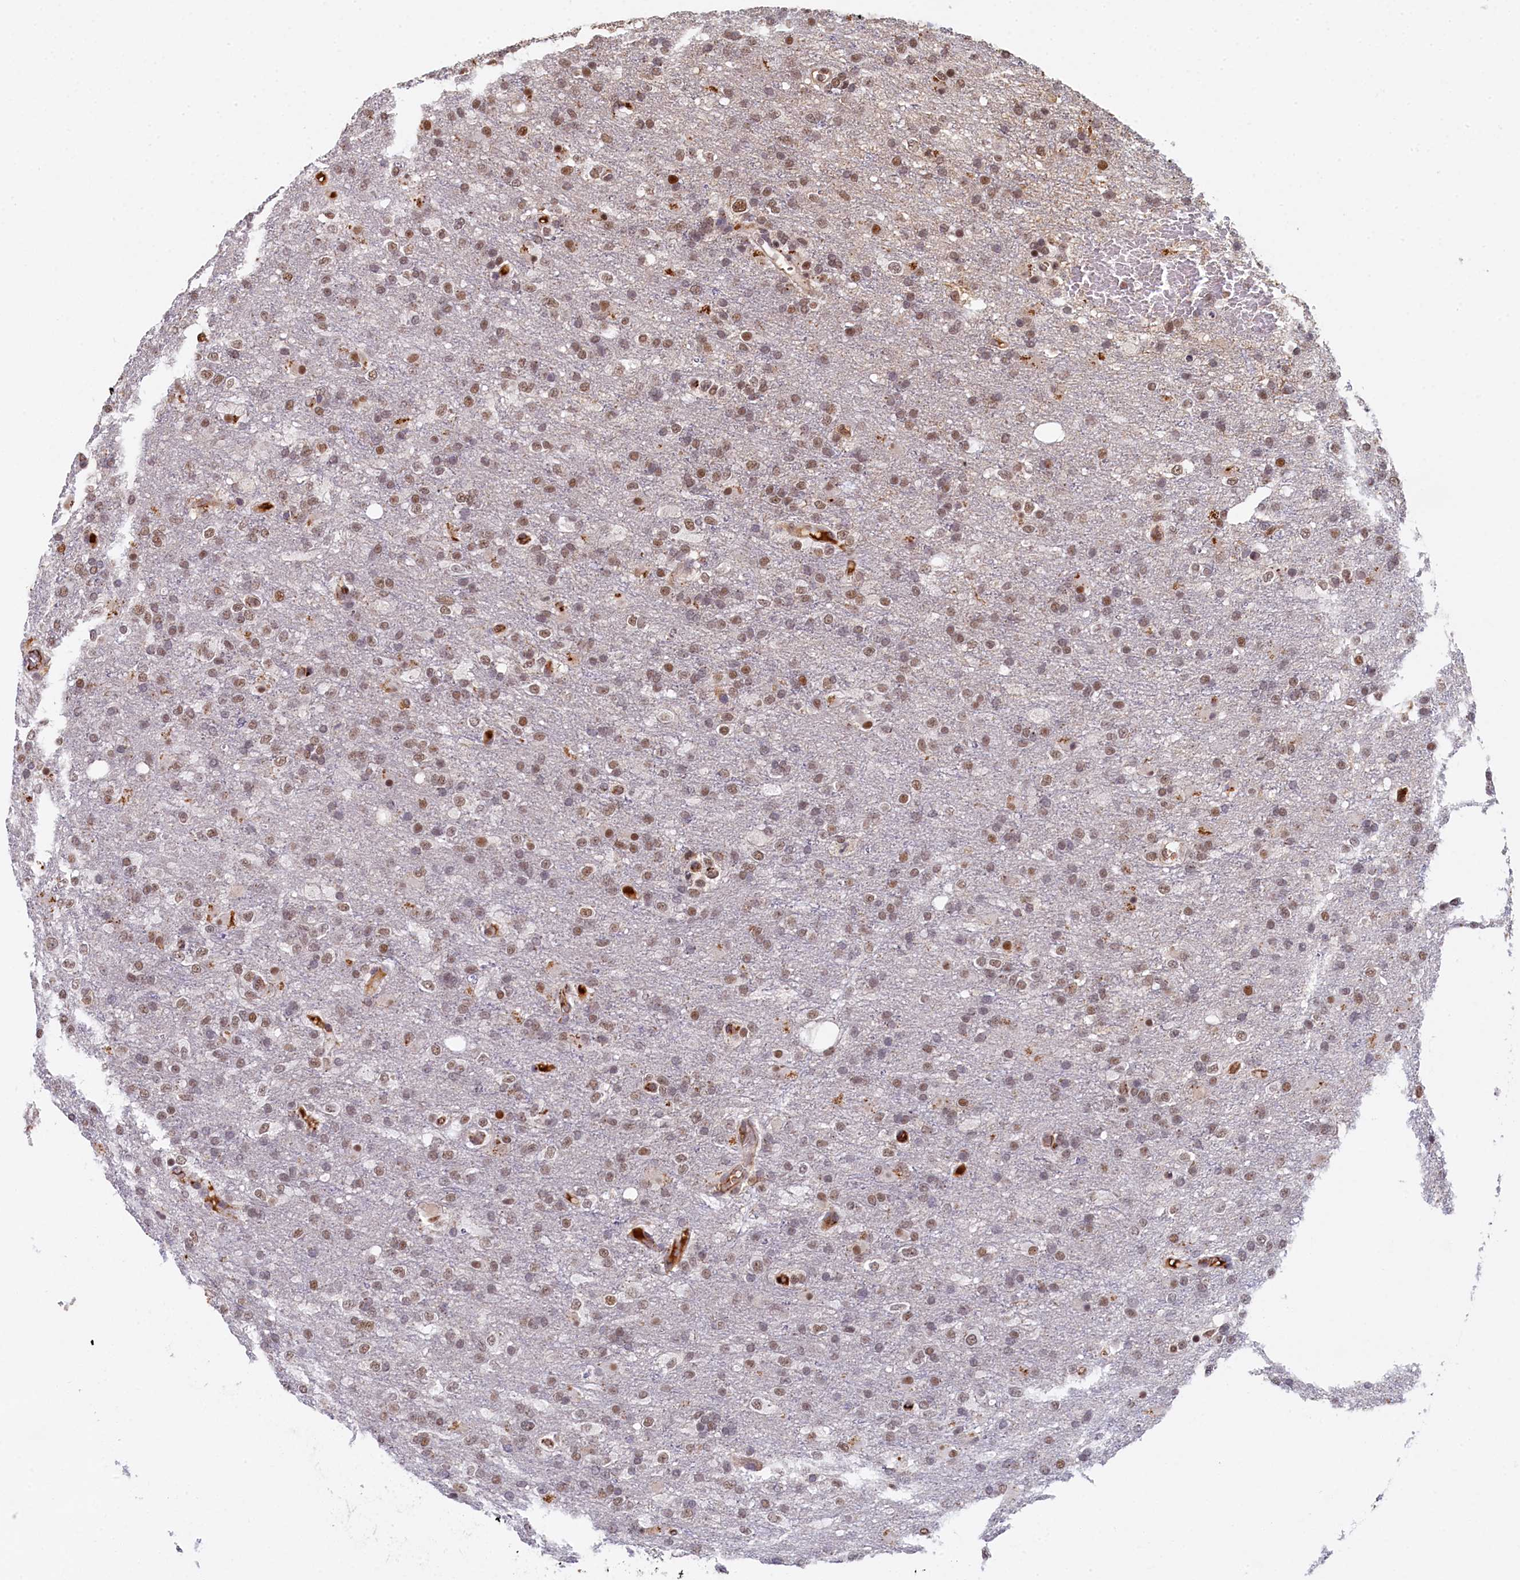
{"staining": {"intensity": "moderate", "quantity": ">75%", "location": "nuclear"}, "tissue": "glioma", "cell_type": "Tumor cells", "image_type": "cancer", "snomed": [{"axis": "morphology", "description": "Glioma, malignant, High grade"}, {"axis": "topography", "description": "Brain"}], "caption": "Immunohistochemical staining of human glioma demonstrates moderate nuclear protein positivity in approximately >75% of tumor cells.", "gene": "INTS14", "patient": {"sex": "female", "age": 74}}